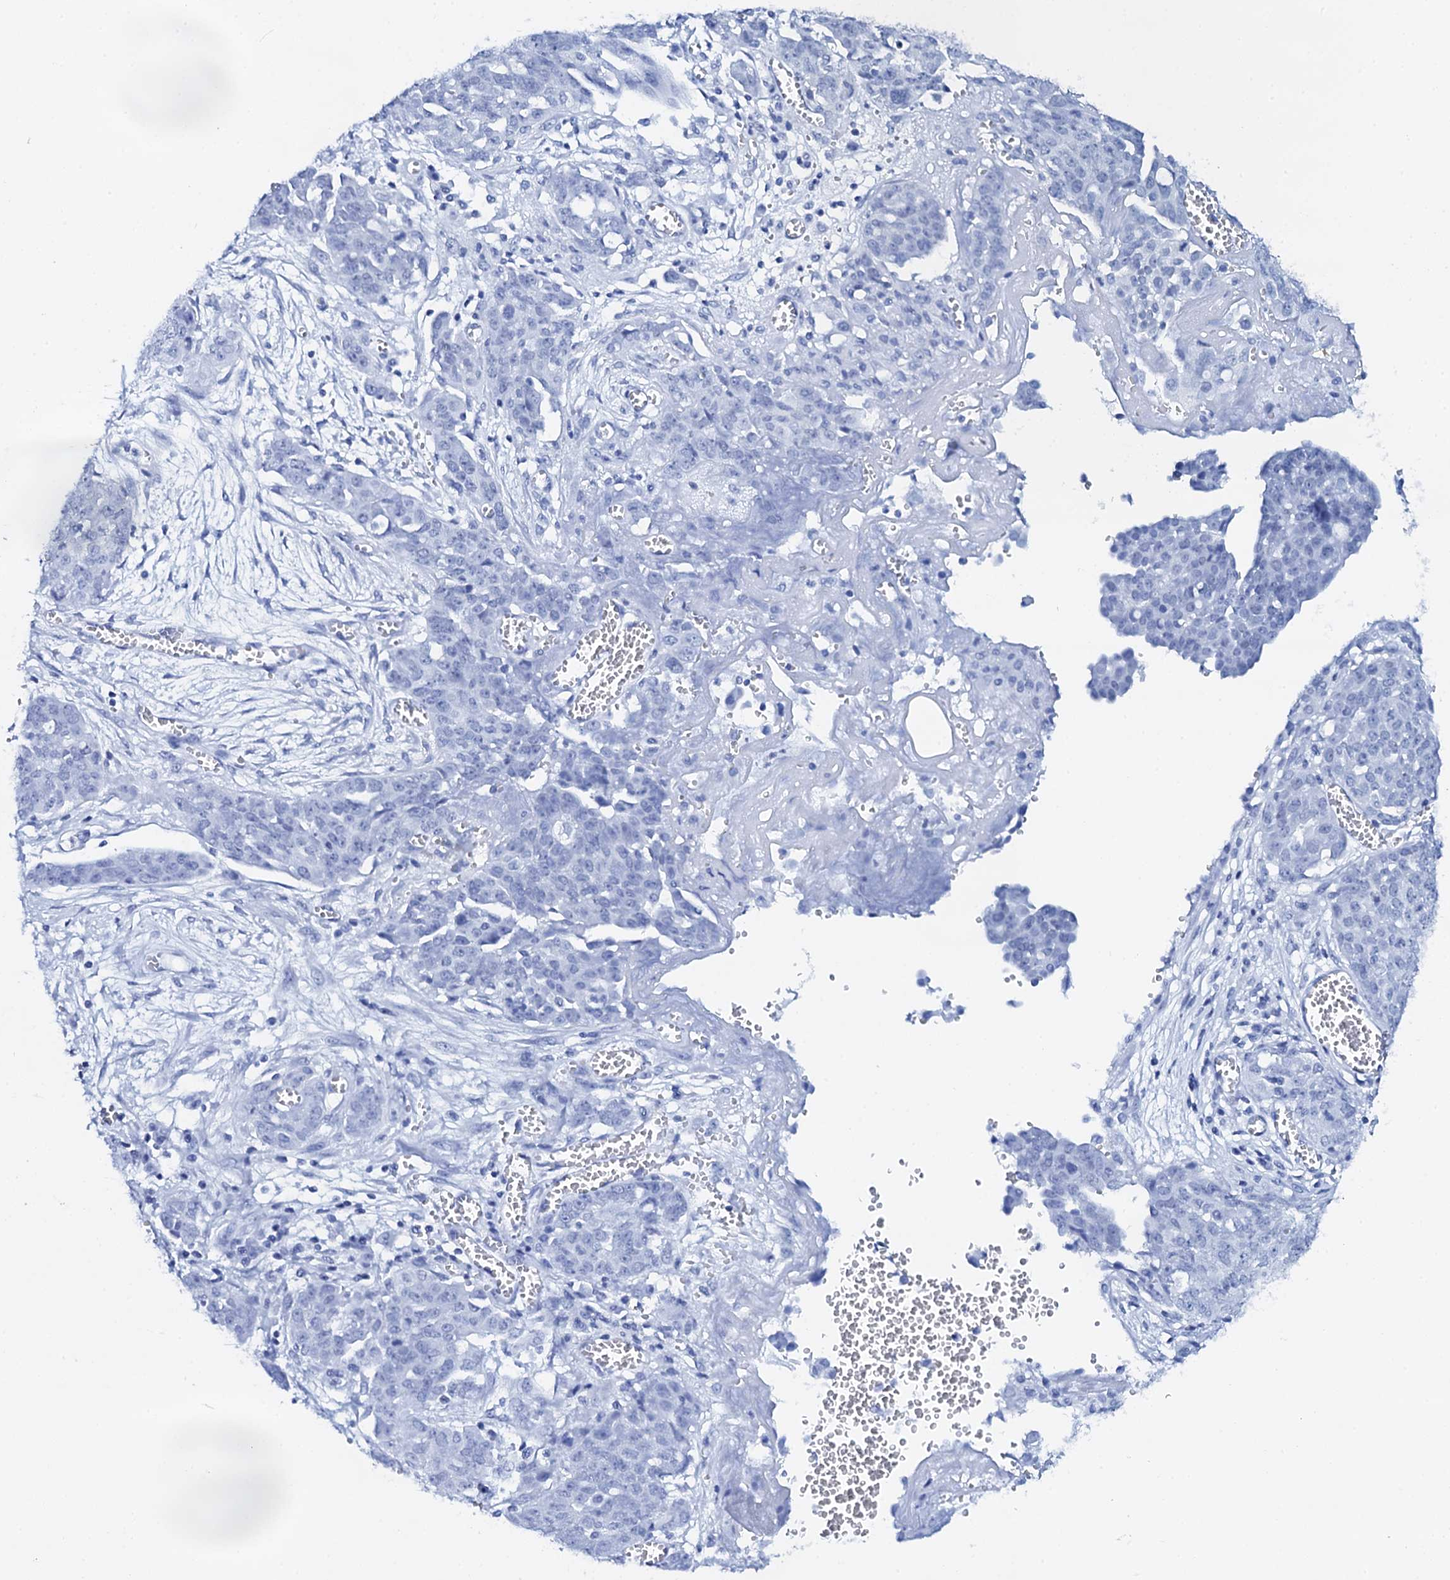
{"staining": {"intensity": "negative", "quantity": "none", "location": "none"}, "tissue": "ovarian cancer", "cell_type": "Tumor cells", "image_type": "cancer", "snomed": [{"axis": "morphology", "description": "Cystadenocarcinoma, serous, NOS"}, {"axis": "topography", "description": "Soft tissue"}, {"axis": "topography", "description": "Ovary"}], "caption": "Immunohistochemistry (IHC) histopathology image of ovarian serous cystadenocarcinoma stained for a protein (brown), which displays no expression in tumor cells.", "gene": "NUDT13", "patient": {"sex": "female", "age": 57}}